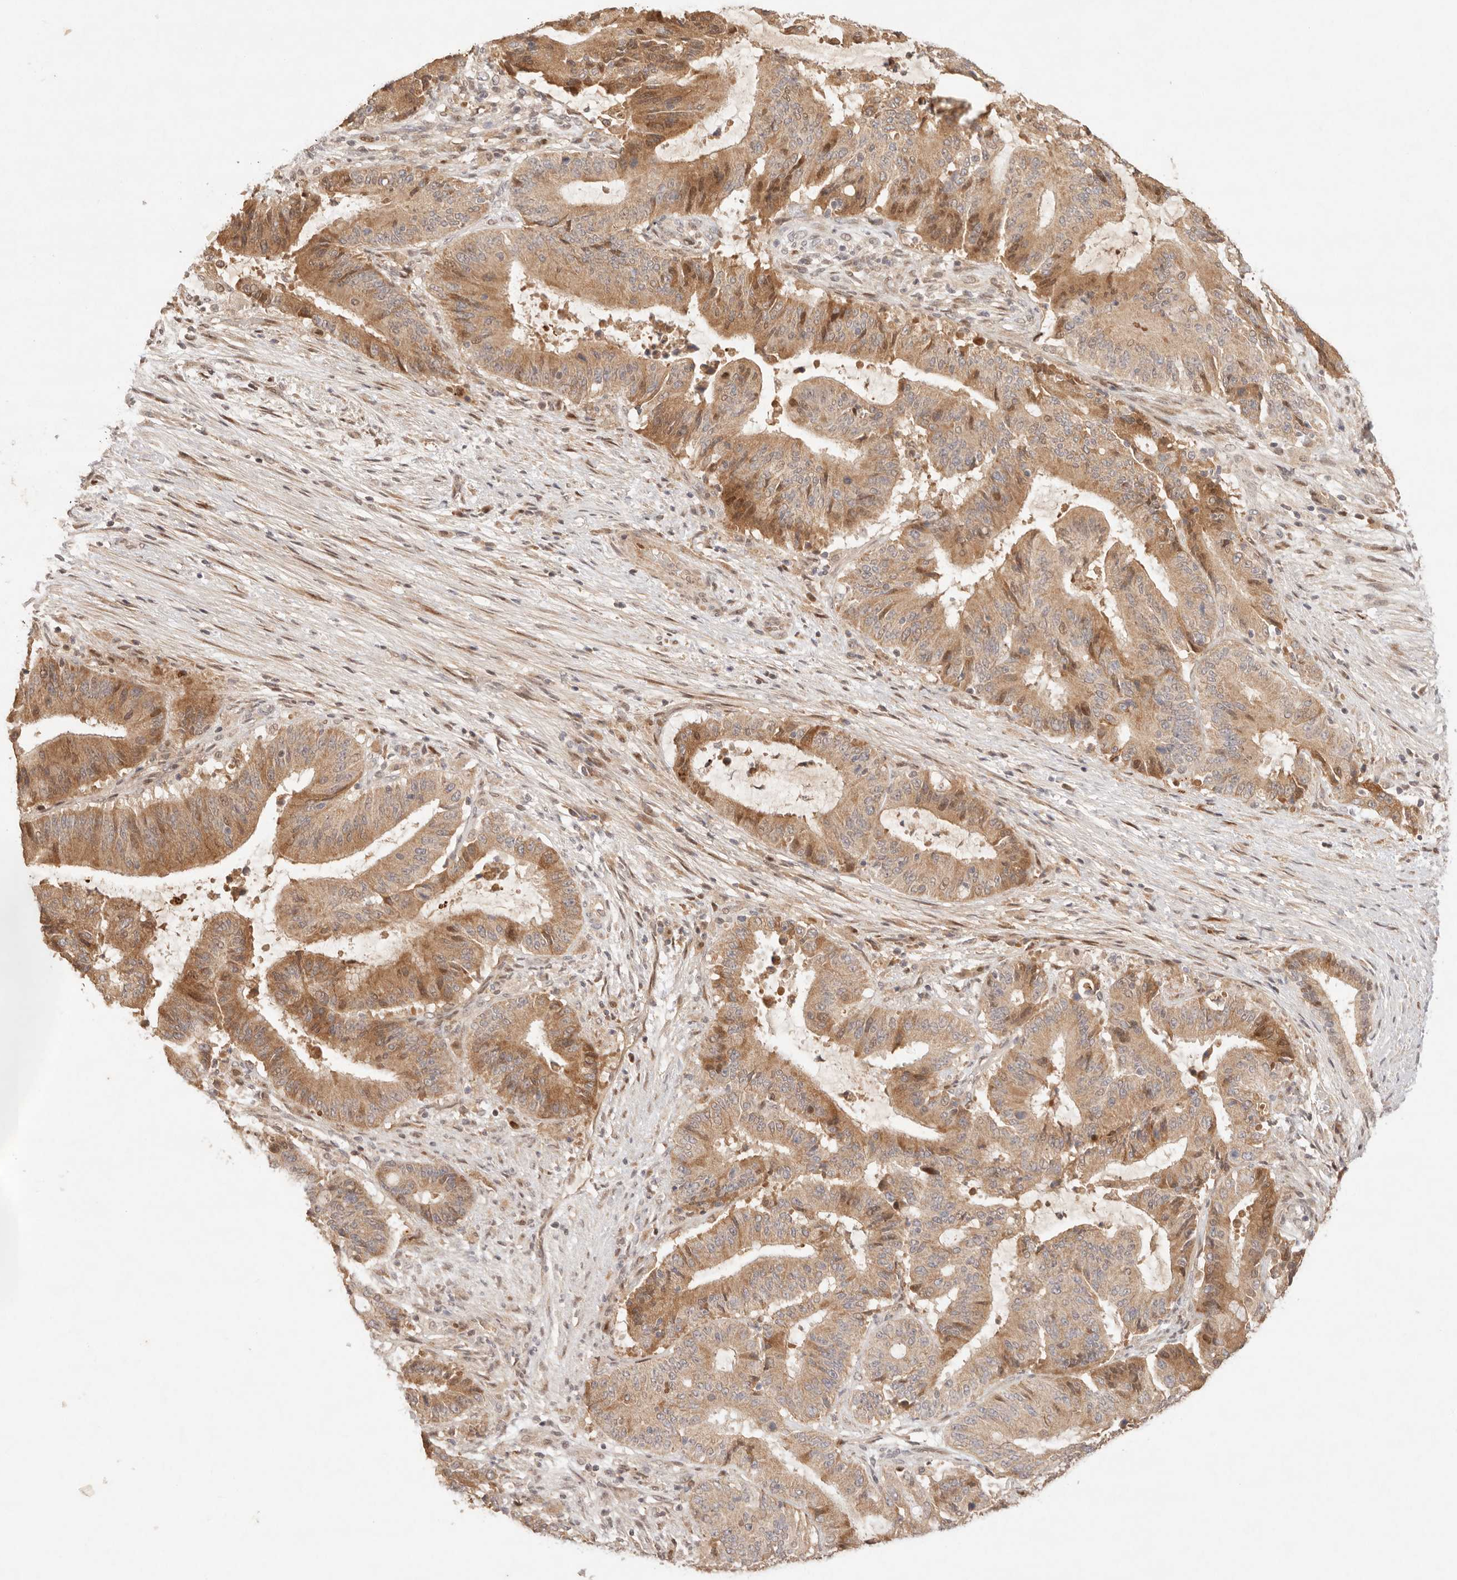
{"staining": {"intensity": "moderate", "quantity": ">75%", "location": "cytoplasmic/membranous"}, "tissue": "liver cancer", "cell_type": "Tumor cells", "image_type": "cancer", "snomed": [{"axis": "morphology", "description": "Normal tissue, NOS"}, {"axis": "morphology", "description": "Cholangiocarcinoma"}, {"axis": "topography", "description": "Liver"}, {"axis": "topography", "description": "Peripheral nerve tissue"}], "caption": "Cholangiocarcinoma (liver) was stained to show a protein in brown. There is medium levels of moderate cytoplasmic/membranous expression in approximately >75% of tumor cells.", "gene": "PHLDA3", "patient": {"sex": "female", "age": 73}}